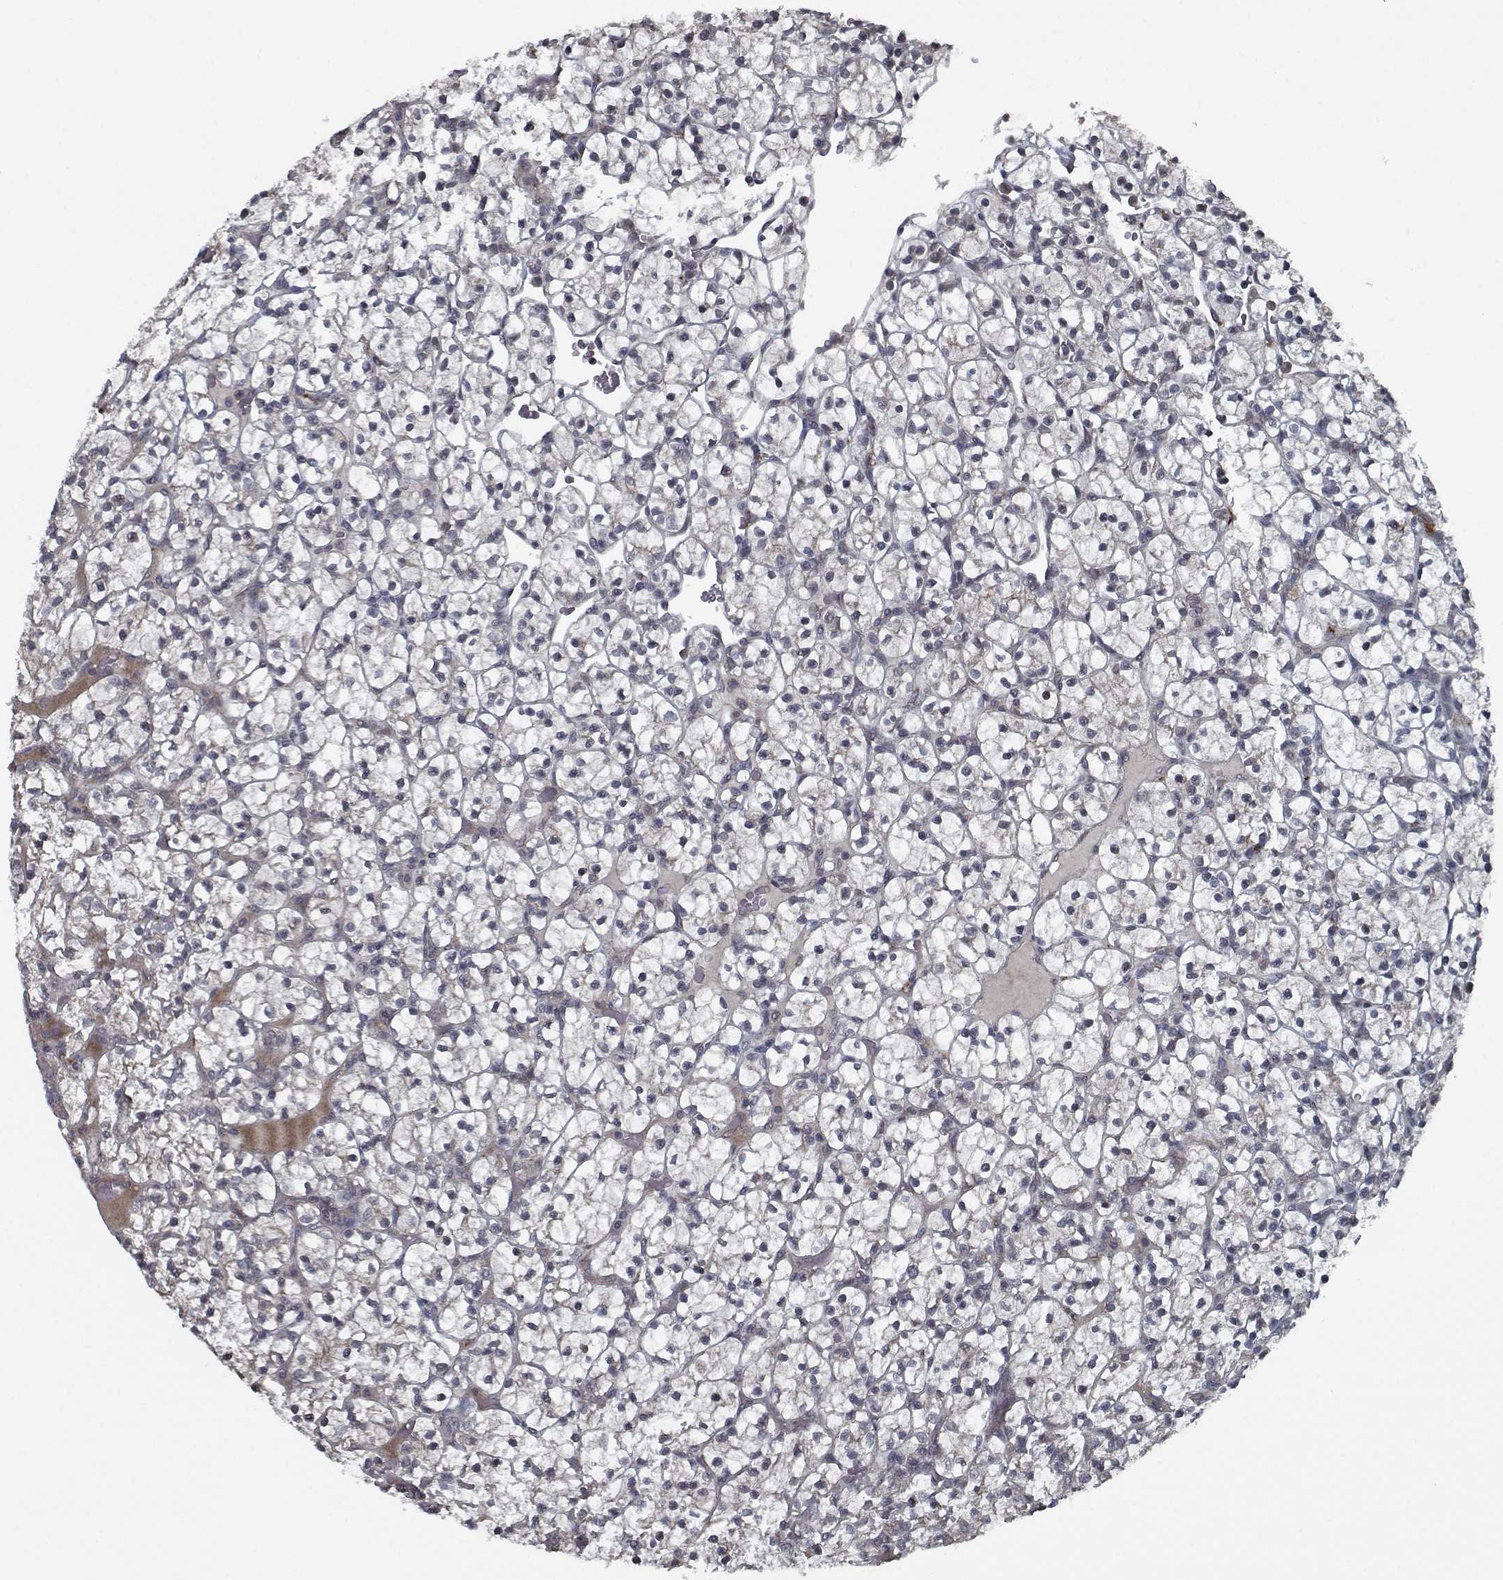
{"staining": {"intensity": "negative", "quantity": "none", "location": "none"}, "tissue": "renal cancer", "cell_type": "Tumor cells", "image_type": "cancer", "snomed": [{"axis": "morphology", "description": "Adenocarcinoma, NOS"}, {"axis": "topography", "description": "Kidney"}], "caption": "The histopathology image shows no significant staining in tumor cells of renal adenocarcinoma.", "gene": "NLK", "patient": {"sex": "female", "age": 89}}